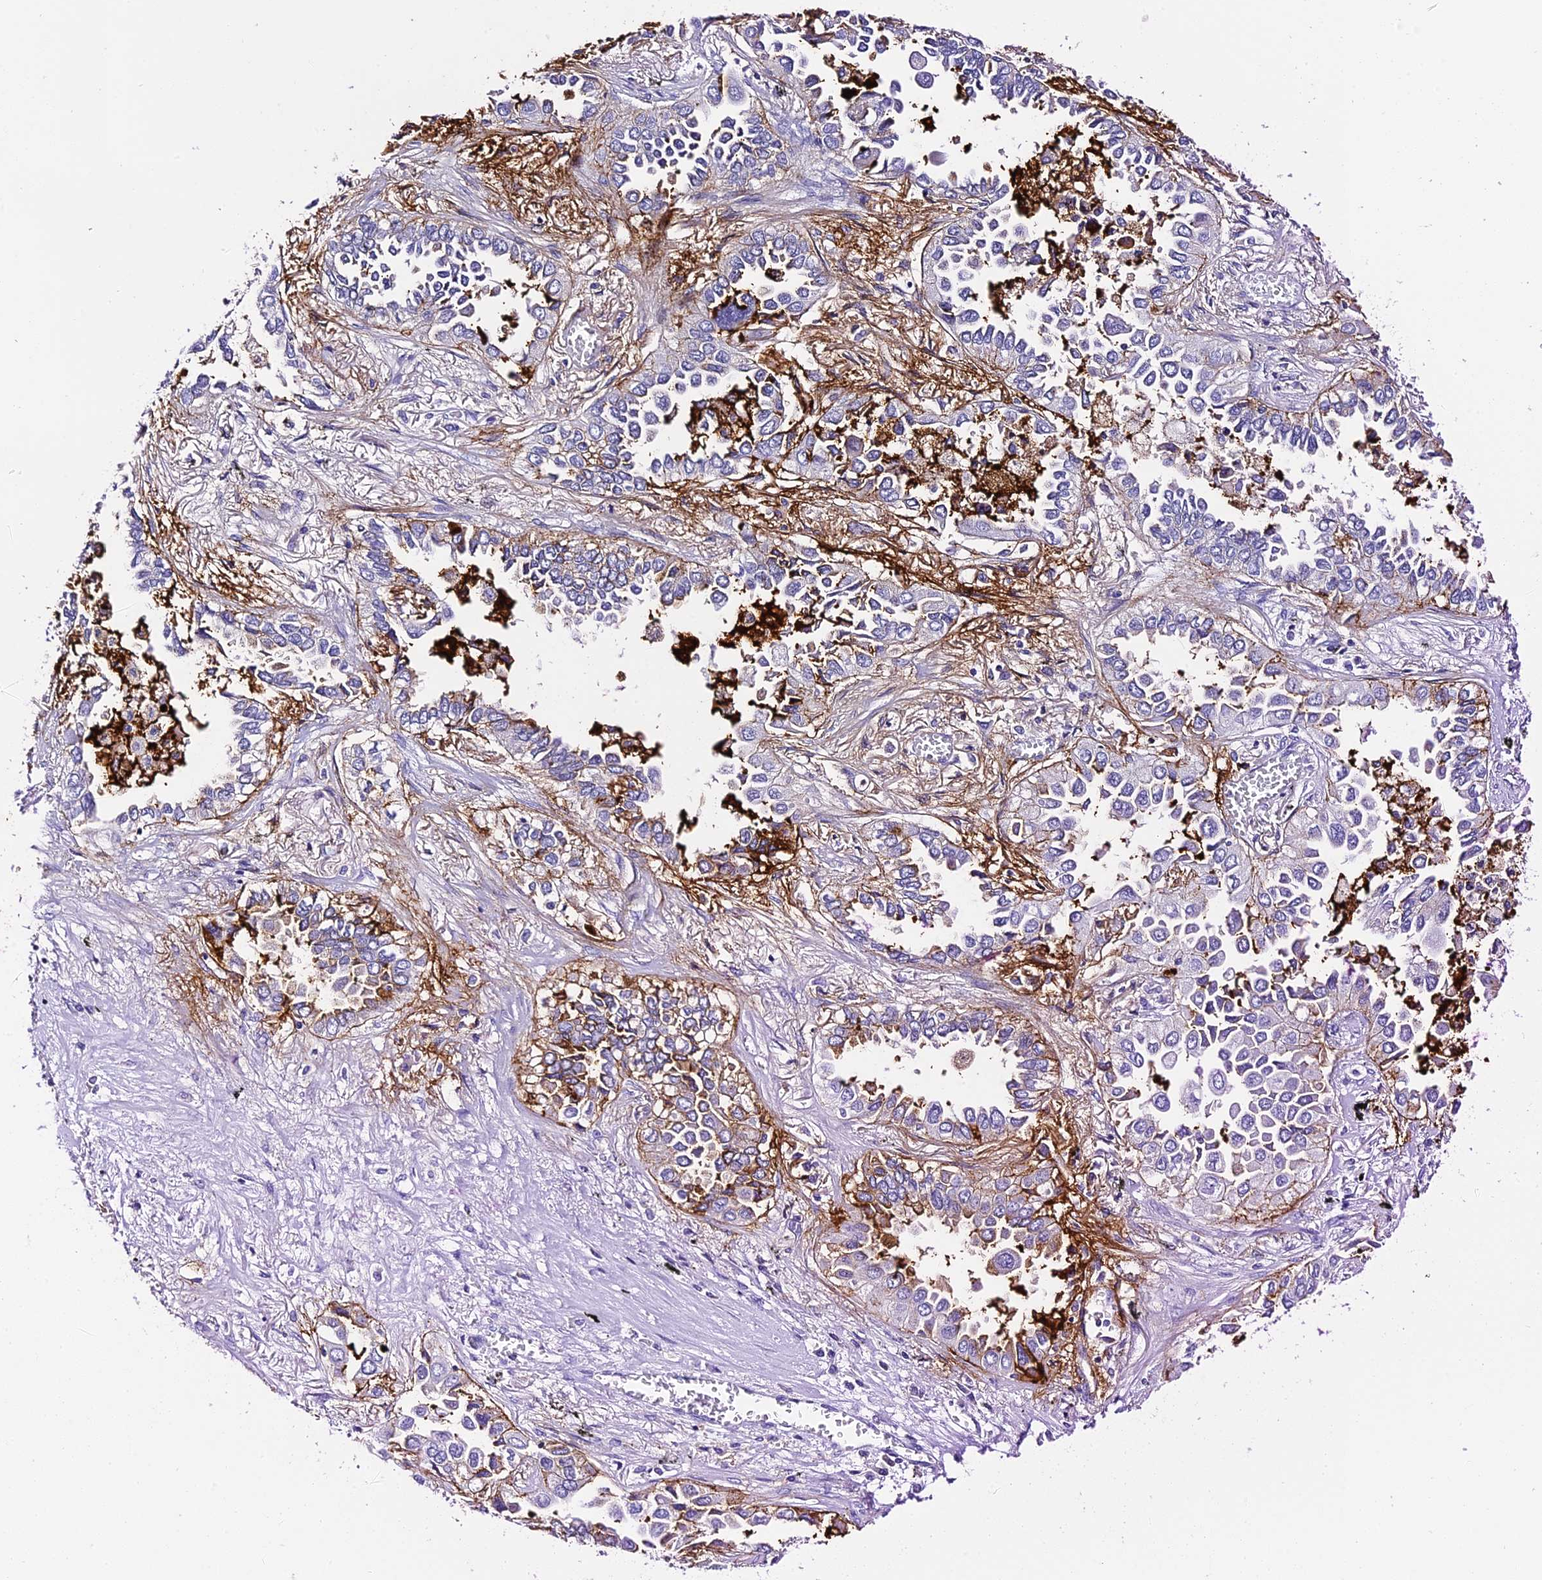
{"staining": {"intensity": "moderate", "quantity": "<25%", "location": "cytoplasmic/membranous"}, "tissue": "lung cancer", "cell_type": "Tumor cells", "image_type": "cancer", "snomed": [{"axis": "morphology", "description": "Adenocarcinoma, NOS"}, {"axis": "topography", "description": "Lung"}], "caption": "Protein staining exhibits moderate cytoplasmic/membranous expression in about <25% of tumor cells in lung adenocarcinoma.", "gene": "C12orf29", "patient": {"sex": "female", "age": 76}}